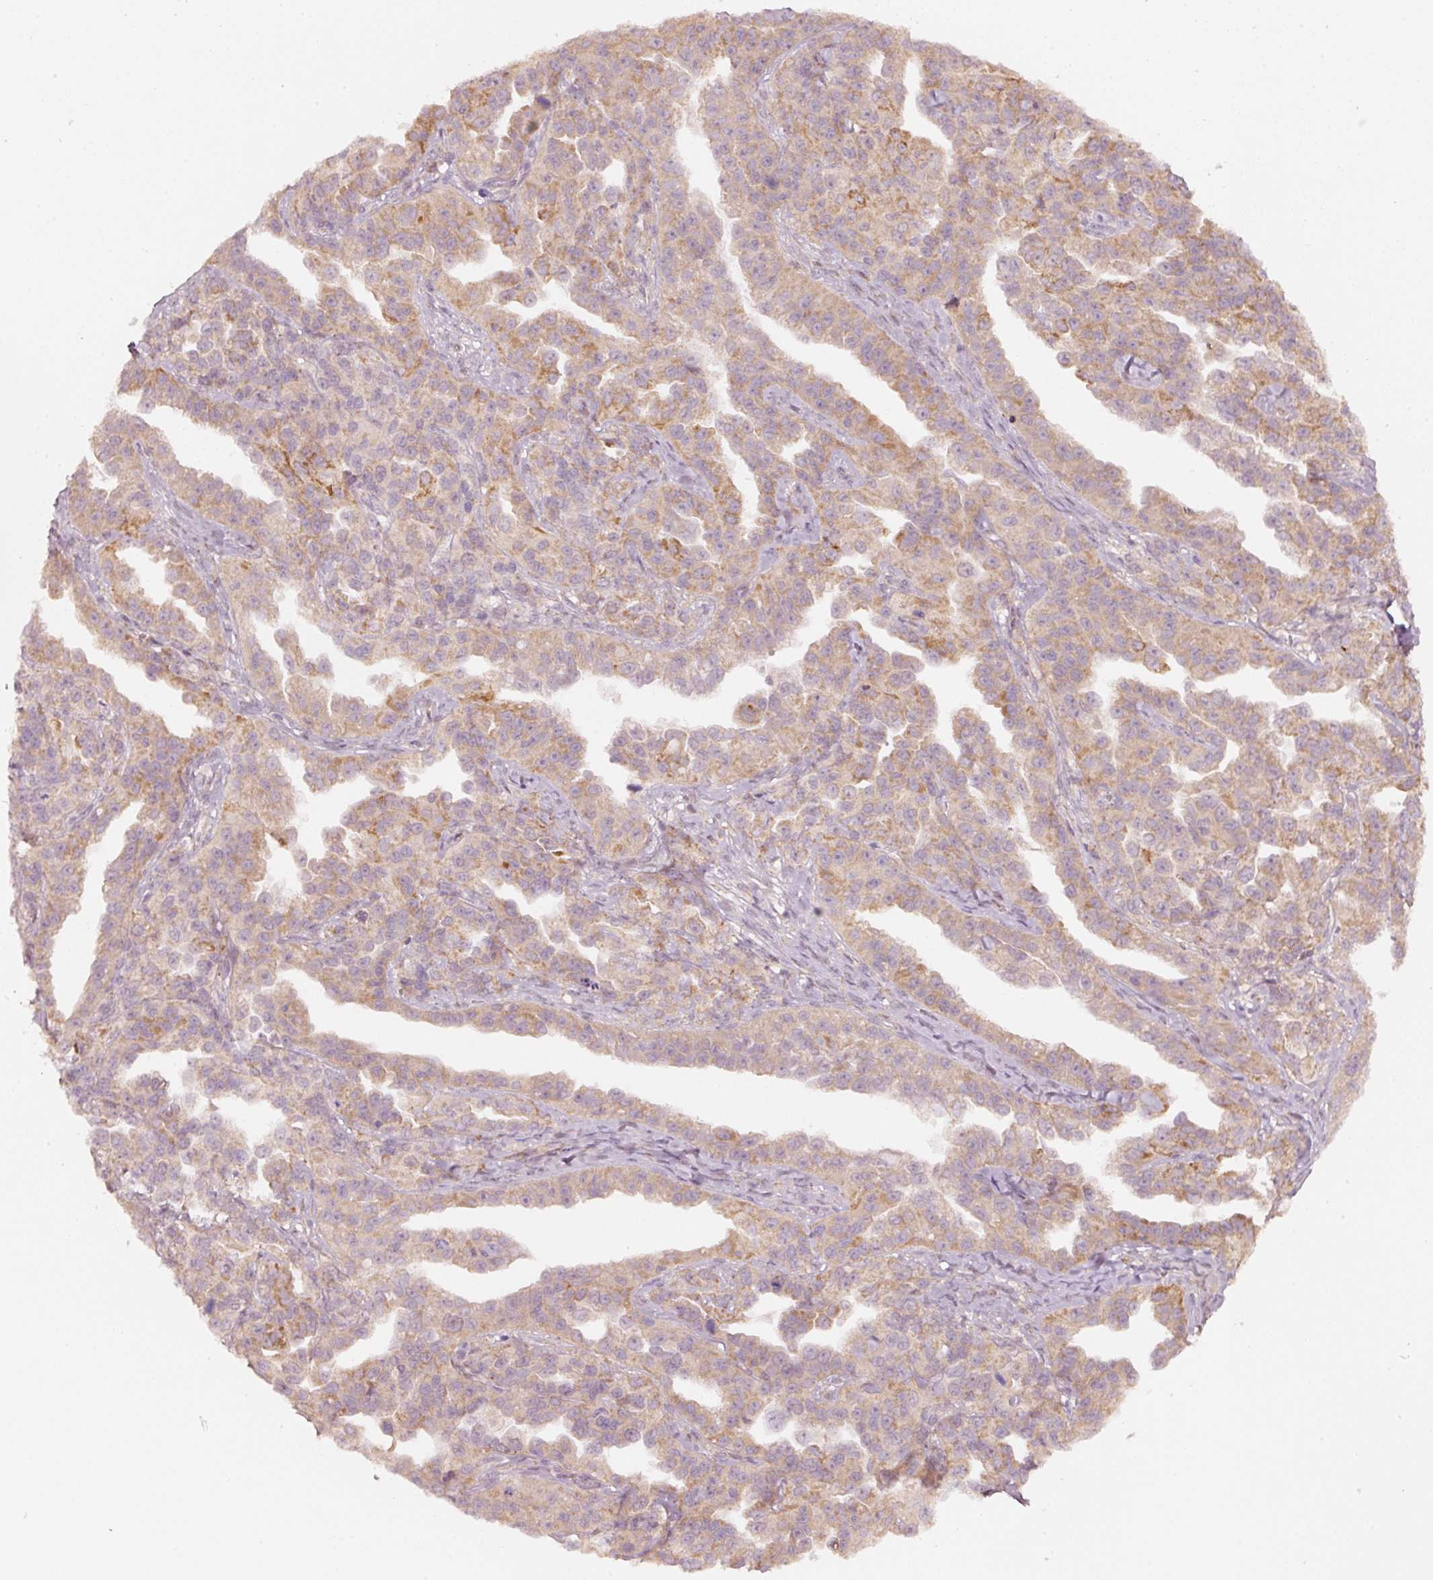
{"staining": {"intensity": "moderate", "quantity": "25%-75%", "location": "cytoplasmic/membranous"}, "tissue": "ovarian cancer", "cell_type": "Tumor cells", "image_type": "cancer", "snomed": [{"axis": "morphology", "description": "Cystadenocarcinoma, serous, NOS"}, {"axis": "topography", "description": "Ovary"}], "caption": "This photomicrograph demonstrates immunohistochemistry staining of ovarian cancer (serous cystadenocarcinoma), with medium moderate cytoplasmic/membranous staining in approximately 25%-75% of tumor cells.", "gene": "ARHGAP22", "patient": {"sex": "female", "age": 75}}